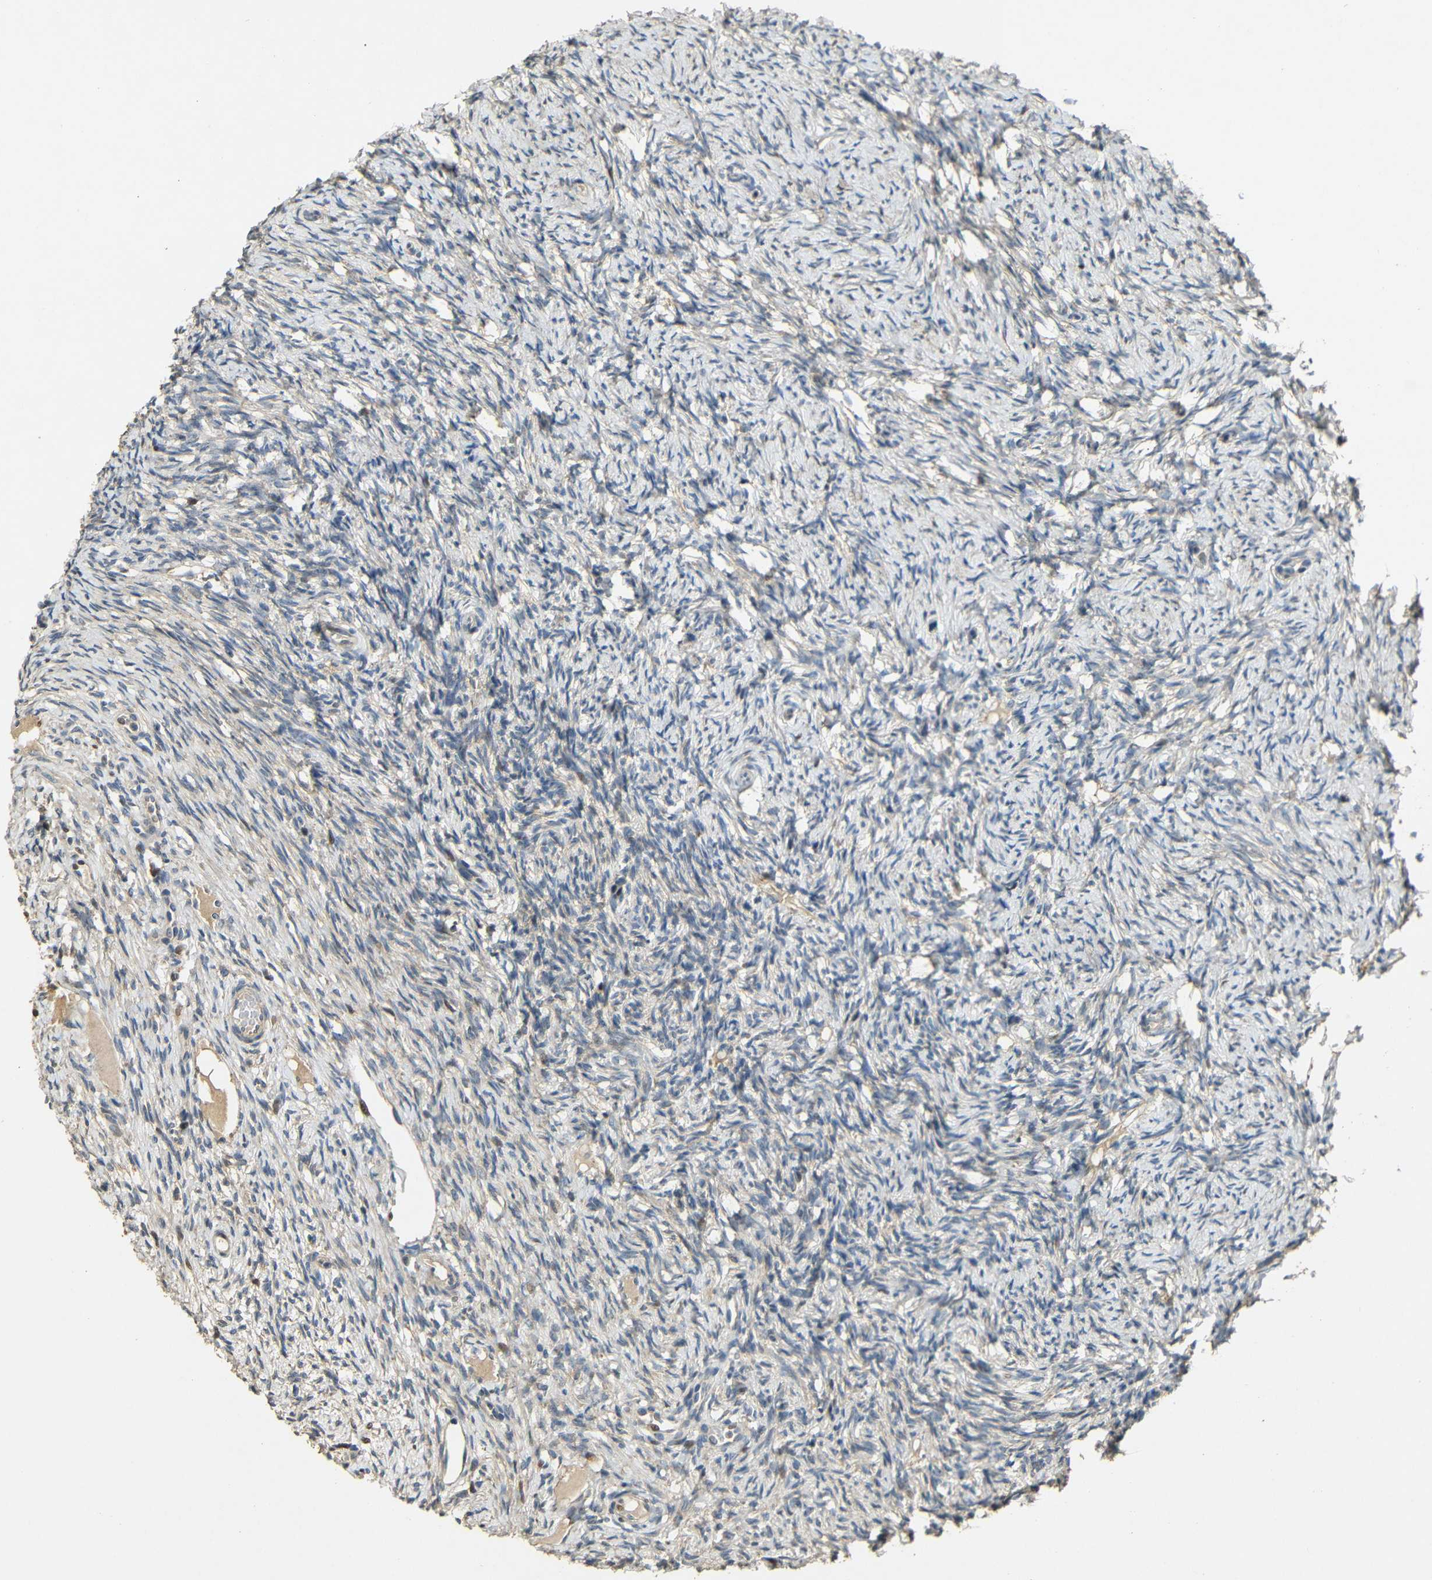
{"staining": {"intensity": "weak", "quantity": "25%-75%", "location": "cytoplasmic/membranous"}, "tissue": "ovary", "cell_type": "Ovarian stroma cells", "image_type": "normal", "snomed": [{"axis": "morphology", "description": "Normal tissue, NOS"}, {"axis": "topography", "description": "Ovary"}], "caption": "Ovary was stained to show a protein in brown. There is low levels of weak cytoplasmic/membranous positivity in approximately 25%-75% of ovarian stroma cells. (brown staining indicates protein expression, while blue staining denotes nuclei).", "gene": "KAZALD1", "patient": {"sex": "female", "age": 33}}